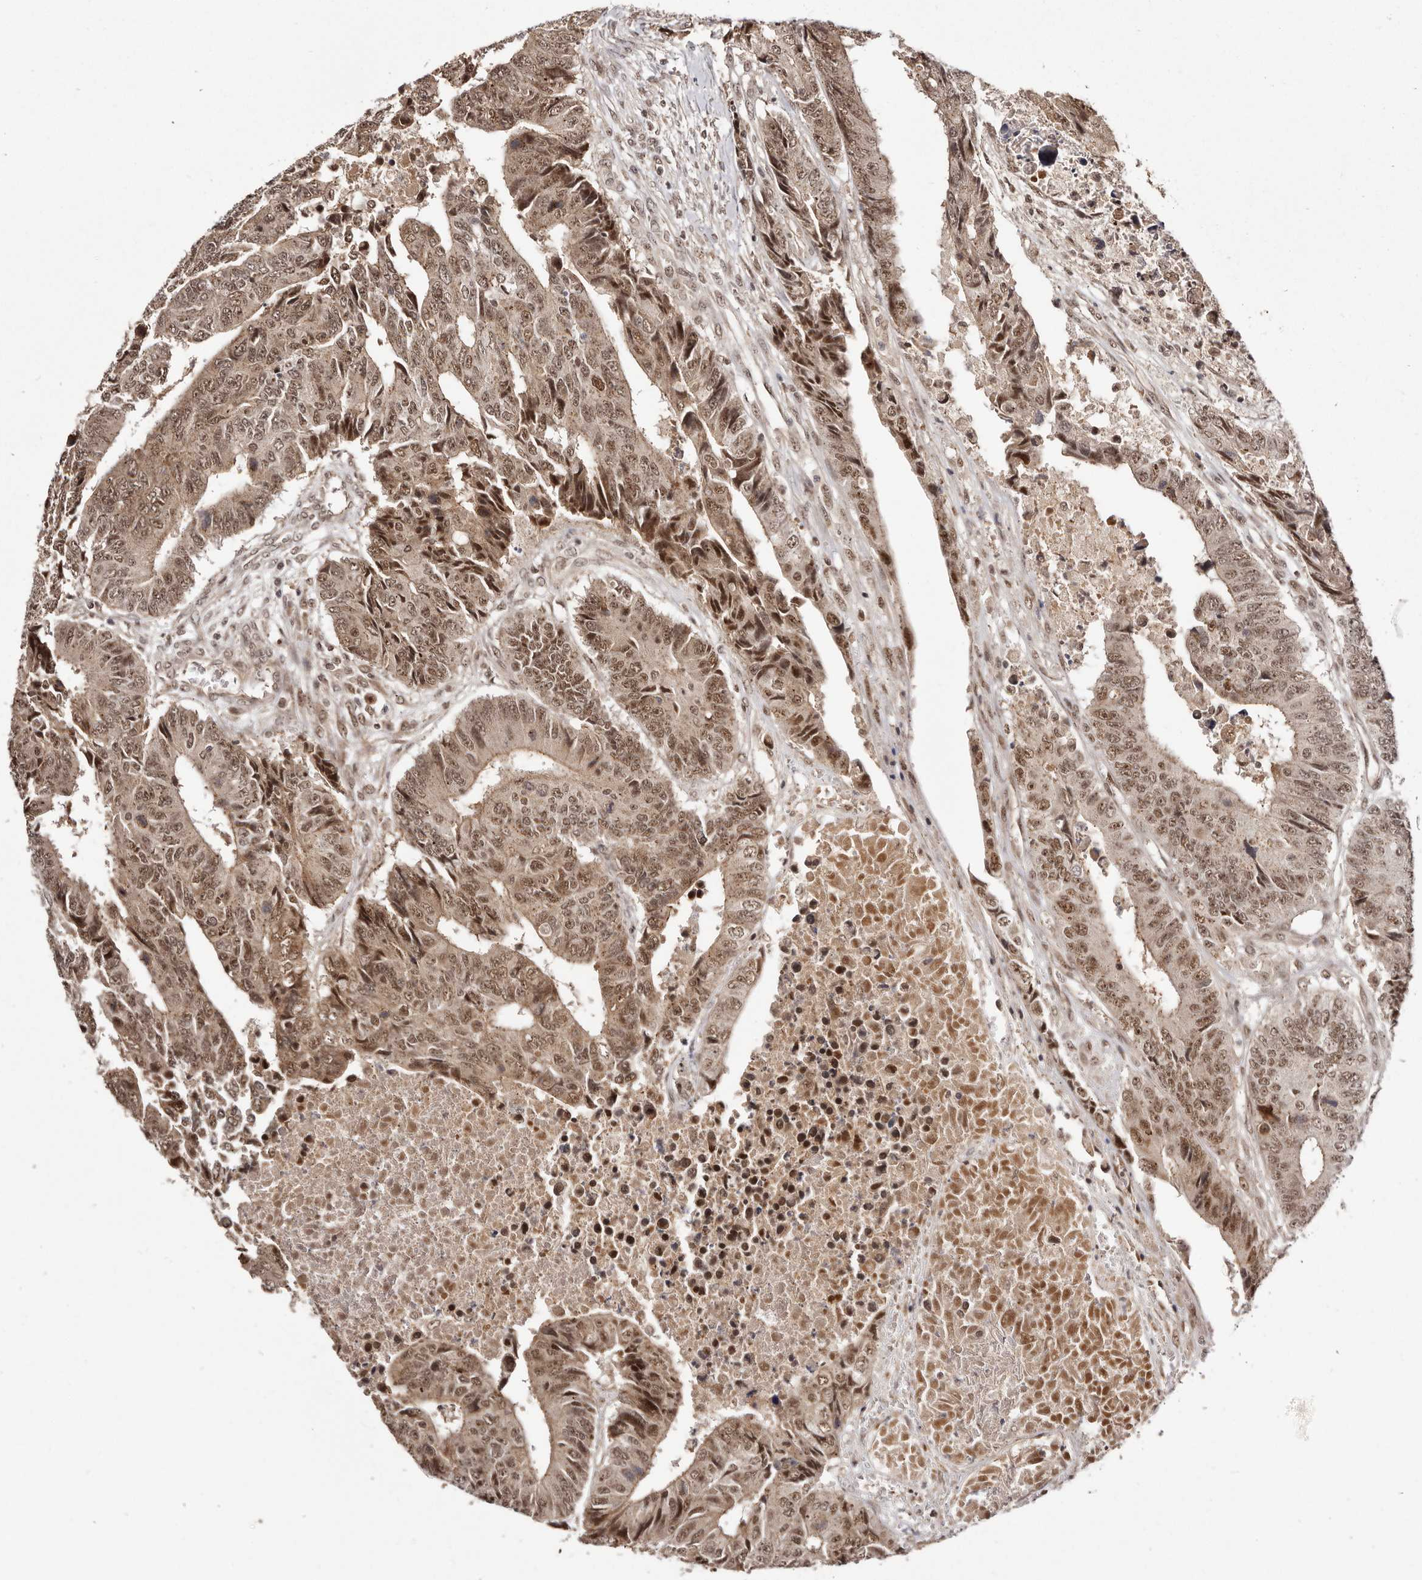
{"staining": {"intensity": "moderate", "quantity": ">75%", "location": "nuclear"}, "tissue": "colorectal cancer", "cell_type": "Tumor cells", "image_type": "cancer", "snomed": [{"axis": "morphology", "description": "Adenocarcinoma, NOS"}, {"axis": "topography", "description": "Rectum"}], "caption": "There is medium levels of moderate nuclear staining in tumor cells of colorectal adenocarcinoma, as demonstrated by immunohistochemical staining (brown color).", "gene": "MED8", "patient": {"sex": "male", "age": 84}}